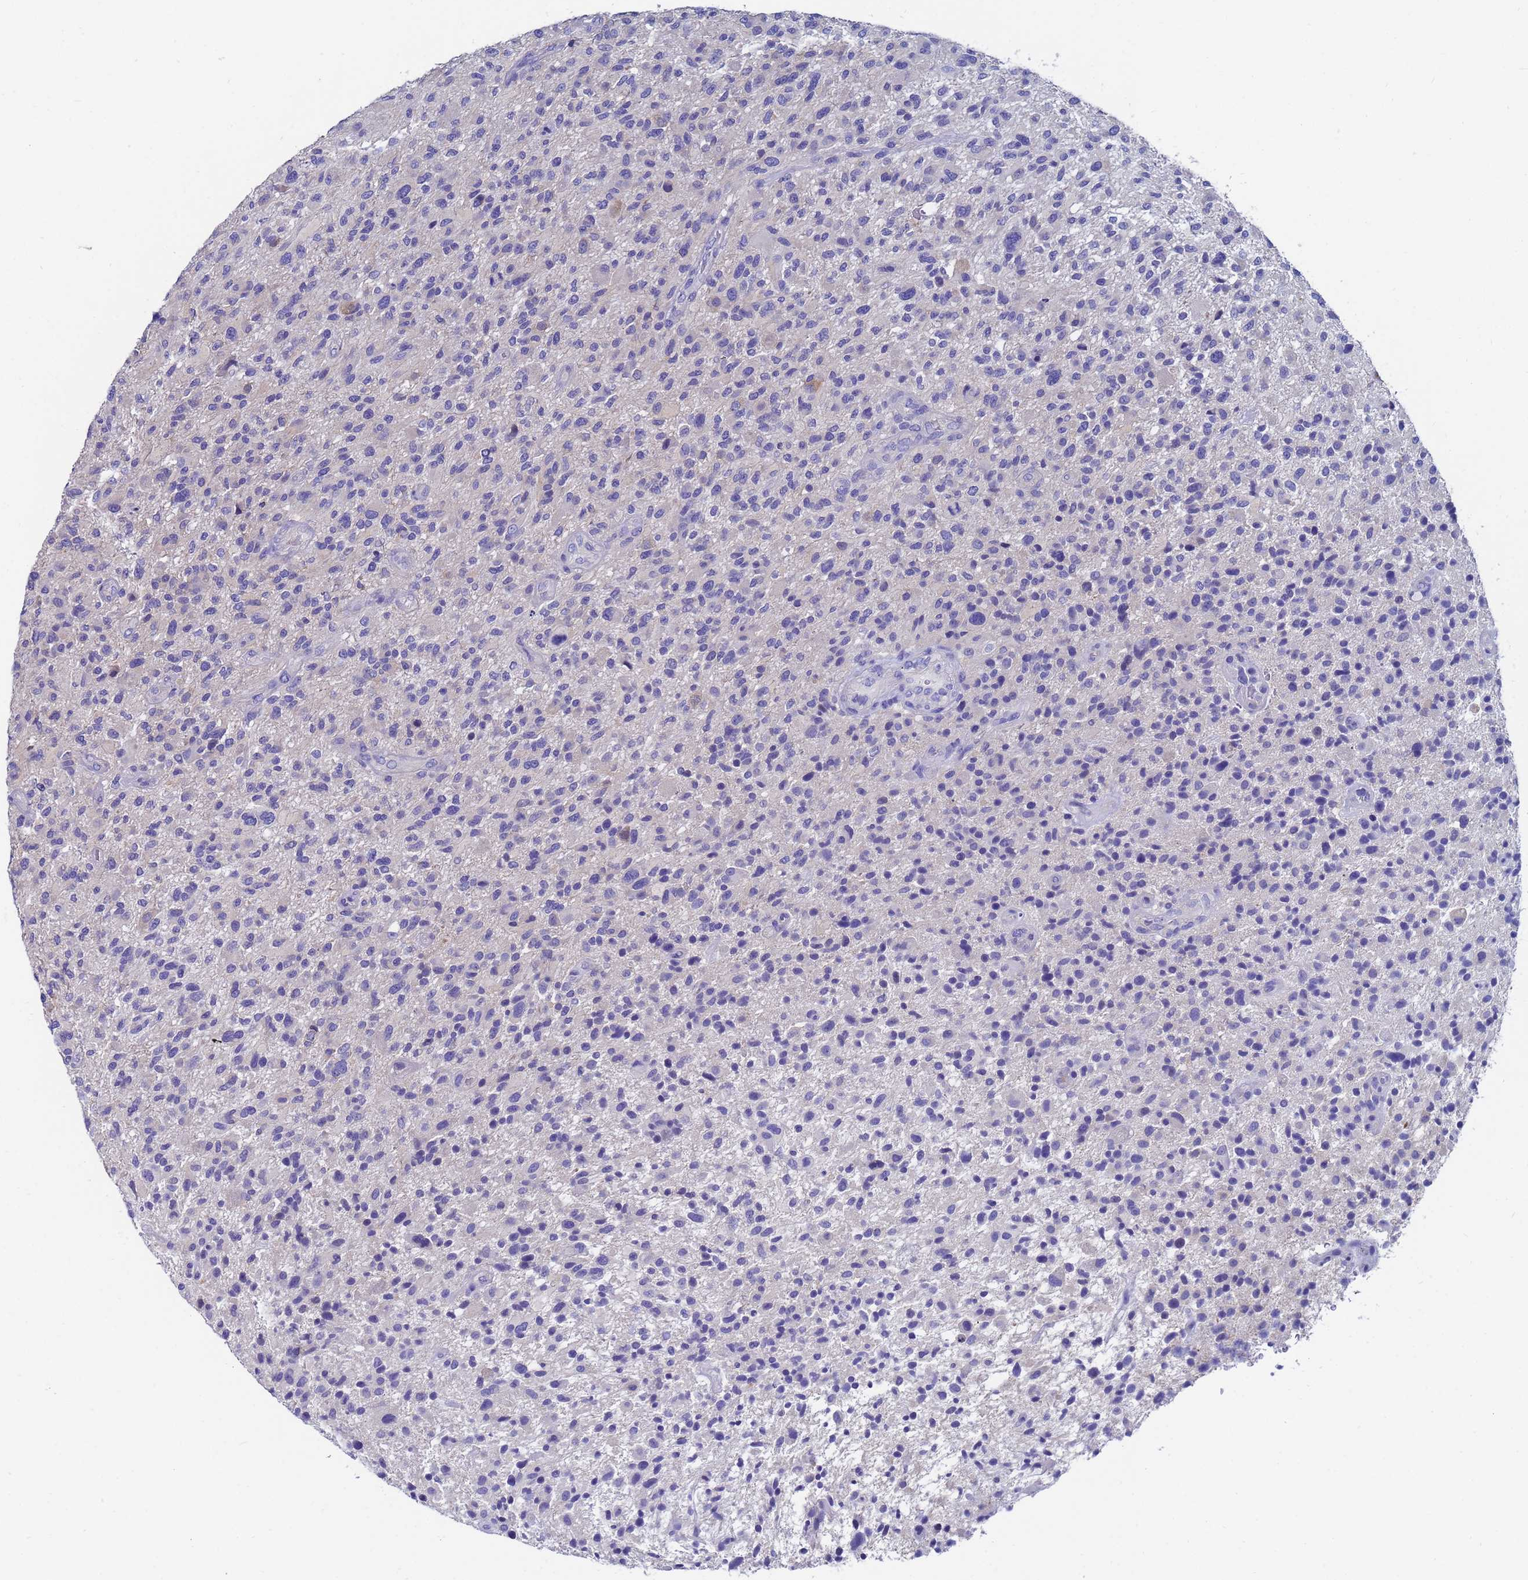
{"staining": {"intensity": "negative", "quantity": "none", "location": "none"}, "tissue": "glioma", "cell_type": "Tumor cells", "image_type": "cancer", "snomed": [{"axis": "morphology", "description": "Glioma, malignant, High grade"}, {"axis": "topography", "description": "Brain"}], "caption": "DAB immunohistochemical staining of malignant high-grade glioma displays no significant positivity in tumor cells.", "gene": "UBE2O", "patient": {"sex": "male", "age": 47}}